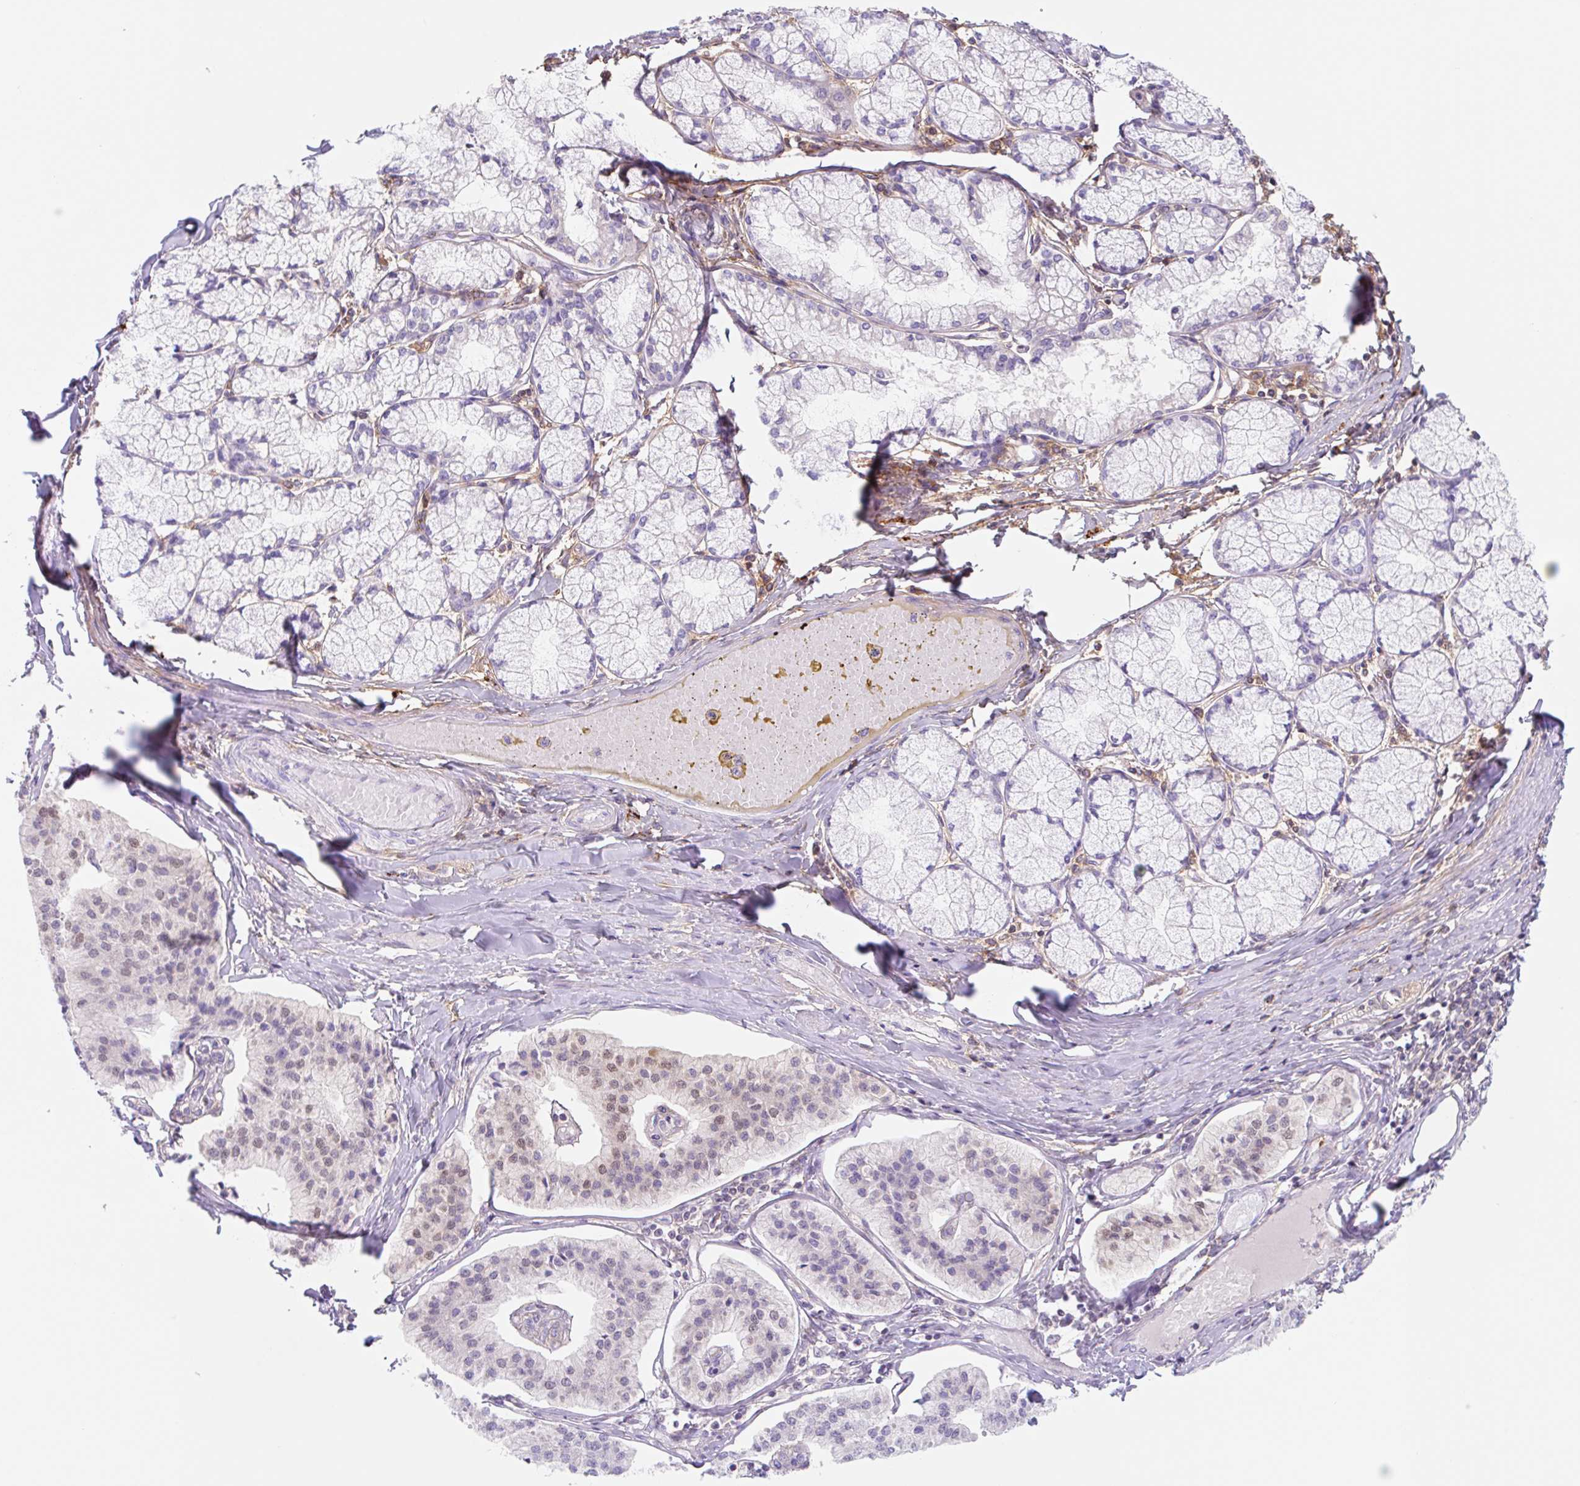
{"staining": {"intensity": "moderate", "quantity": "<25%", "location": "nuclear"}, "tissue": "pancreatic cancer", "cell_type": "Tumor cells", "image_type": "cancer", "snomed": [{"axis": "morphology", "description": "Adenocarcinoma, NOS"}, {"axis": "topography", "description": "Pancreas"}], "caption": "Pancreatic cancer stained with a brown dye shows moderate nuclear positive expression in approximately <25% of tumor cells.", "gene": "LYVE1", "patient": {"sex": "female", "age": 50}}